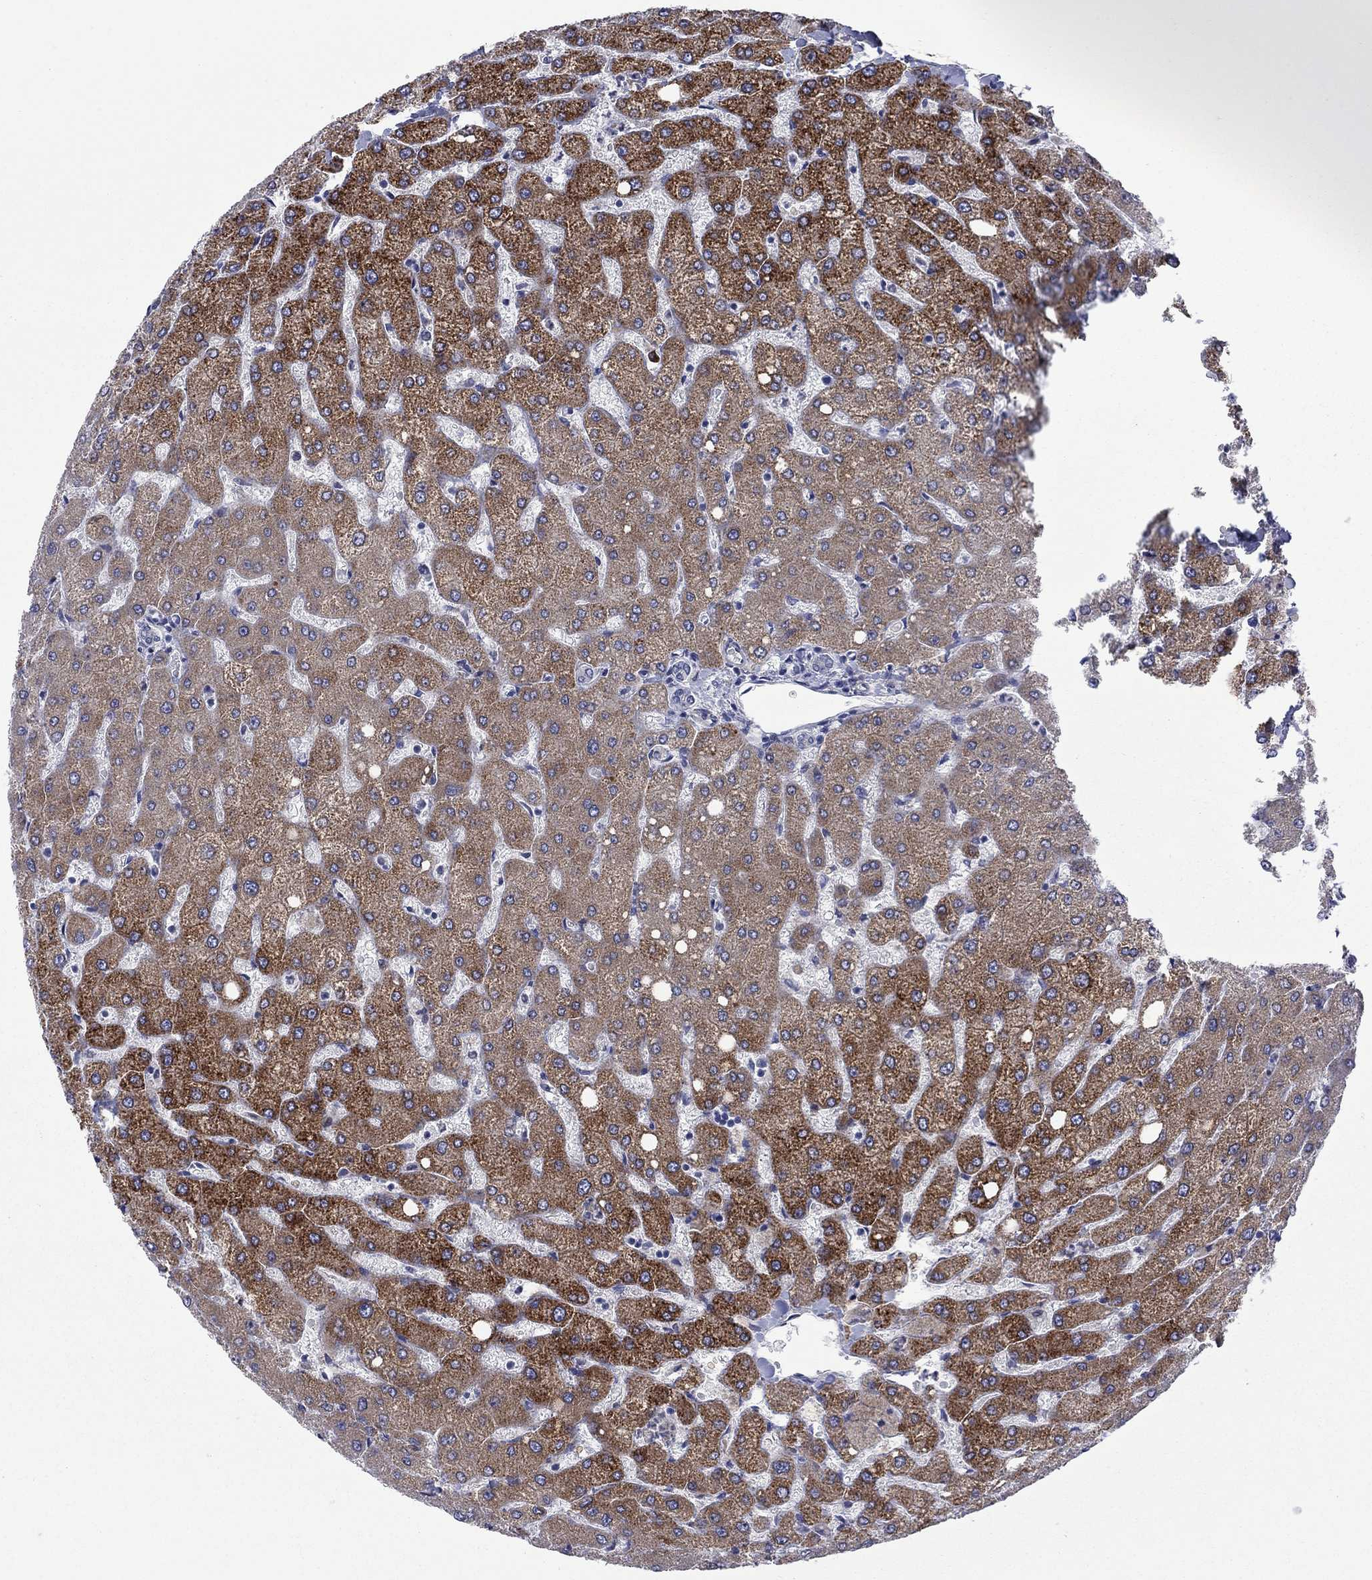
{"staining": {"intensity": "negative", "quantity": "none", "location": "none"}, "tissue": "liver", "cell_type": "Cholangiocytes", "image_type": "normal", "snomed": [{"axis": "morphology", "description": "Normal tissue, NOS"}, {"axis": "topography", "description": "Liver"}], "caption": "Unremarkable liver was stained to show a protein in brown. There is no significant expression in cholangiocytes. The staining was performed using DAB to visualize the protein expression in brown, while the nuclei were stained in blue with hematoxylin (Magnification: 20x).", "gene": "ASNS", "patient": {"sex": "female", "age": 54}}